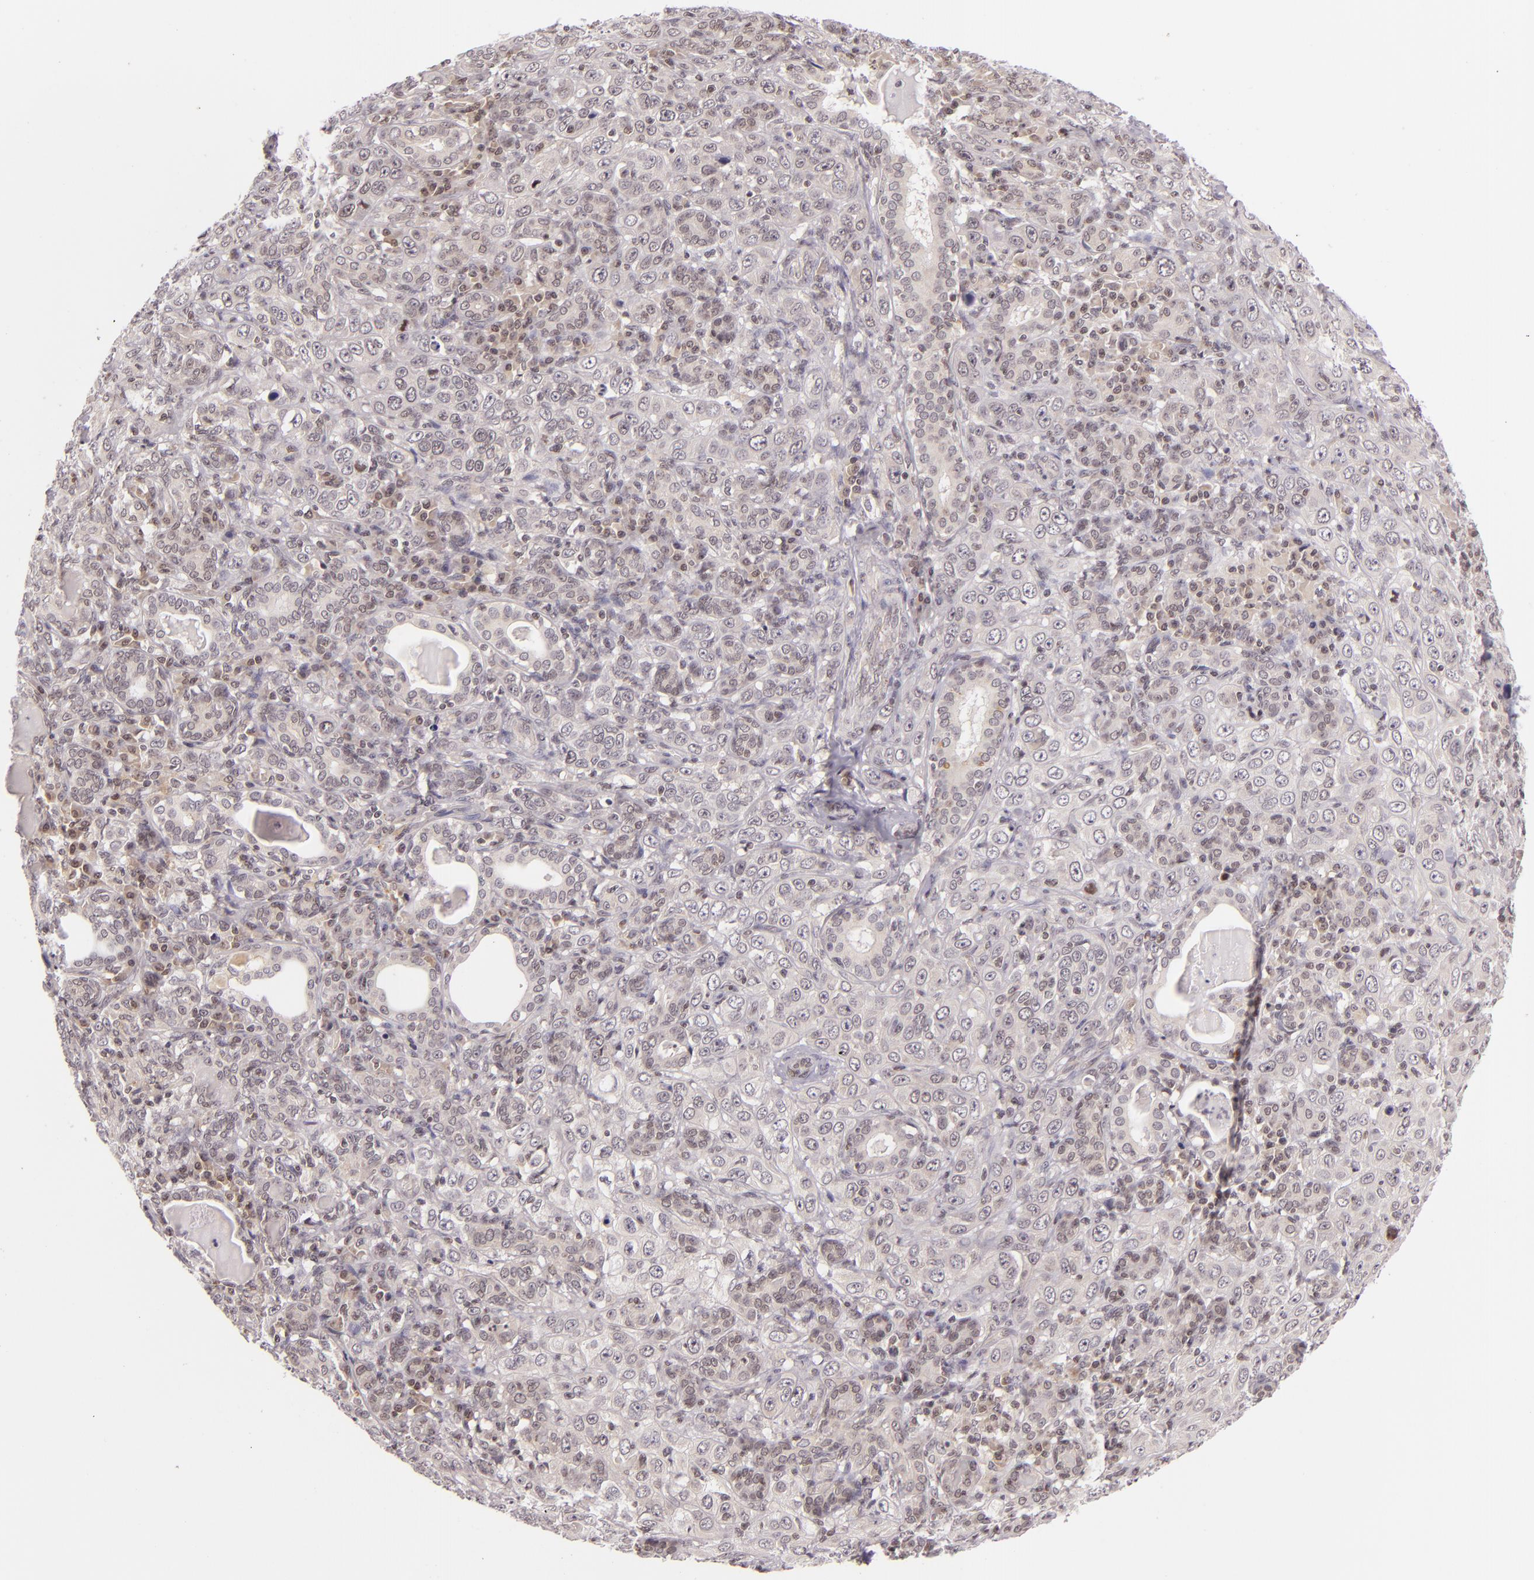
{"staining": {"intensity": "weak", "quantity": "<25%", "location": "cytoplasmic/membranous"}, "tissue": "skin cancer", "cell_type": "Tumor cells", "image_type": "cancer", "snomed": [{"axis": "morphology", "description": "Squamous cell carcinoma, NOS"}, {"axis": "topography", "description": "Skin"}], "caption": "There is no significant positivity in tumor cells of skin squamous cell carcinoma. The staining was performed using DAB to visualize the protein expression in brown, while the nuclei were stained in blue with hematoxylin (Magnification: 20x).", "gene": "CASP8", "patient": {"sex": "male", "age": 84}}